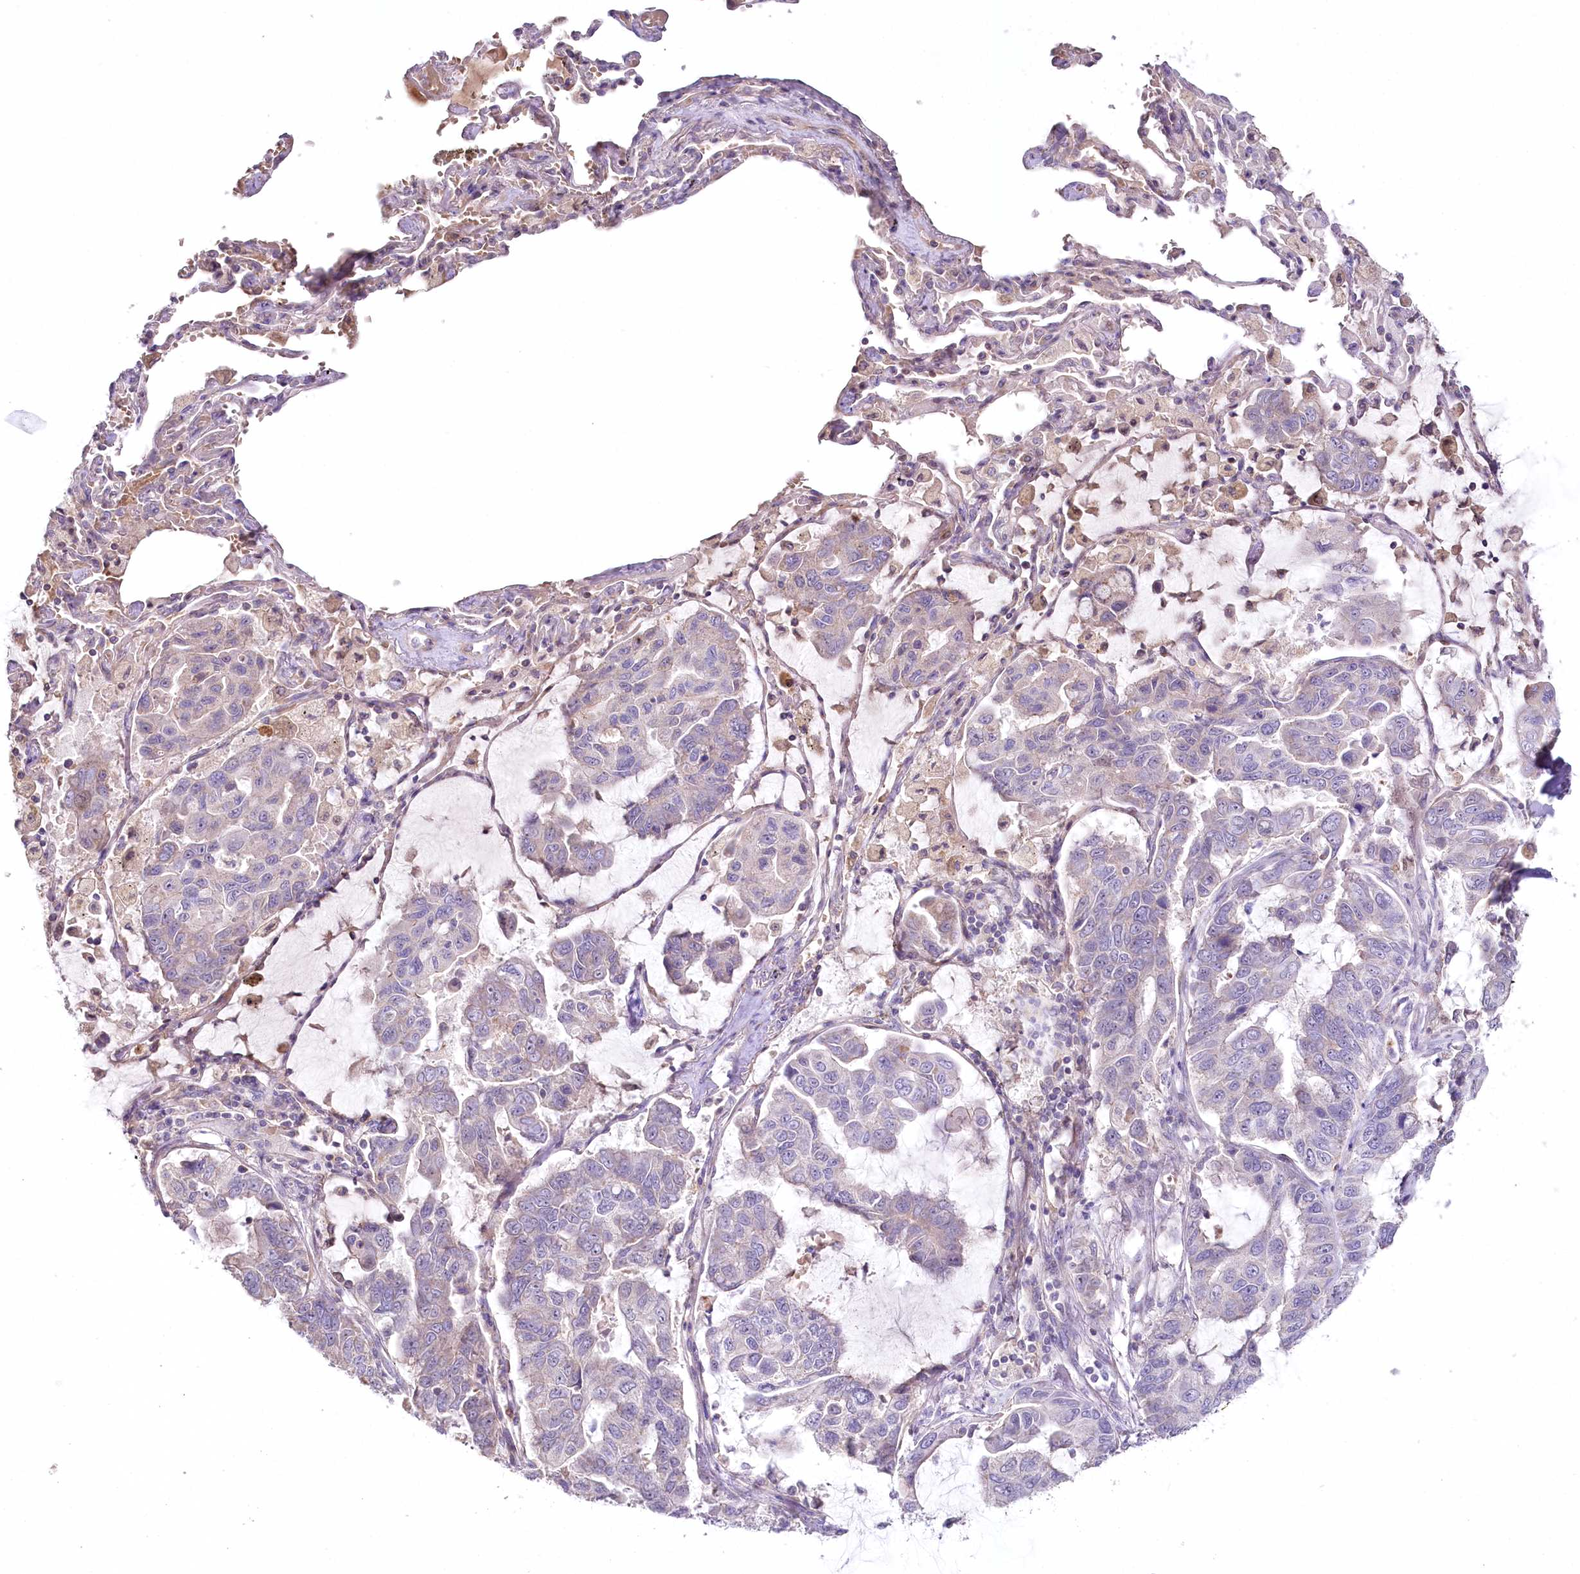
{"staining": {"intensity": "negative", "quantity": "none", "location": "none"}, "tissue": "lung cancer", "cell_type": "Tumor cells", "image_type": "cancer", "snomed": [{"axis": "morphology", "description": "Adenocarcinoma, NOS"}, {"axis": "topography", "description": "Lung"}], "caption": "Image shows no protein positivity in tumor cells of adenocarcinoma (lung) tissue.", "gene": "SLC6A11", "patient": {"sex": "male", "age": 64}}